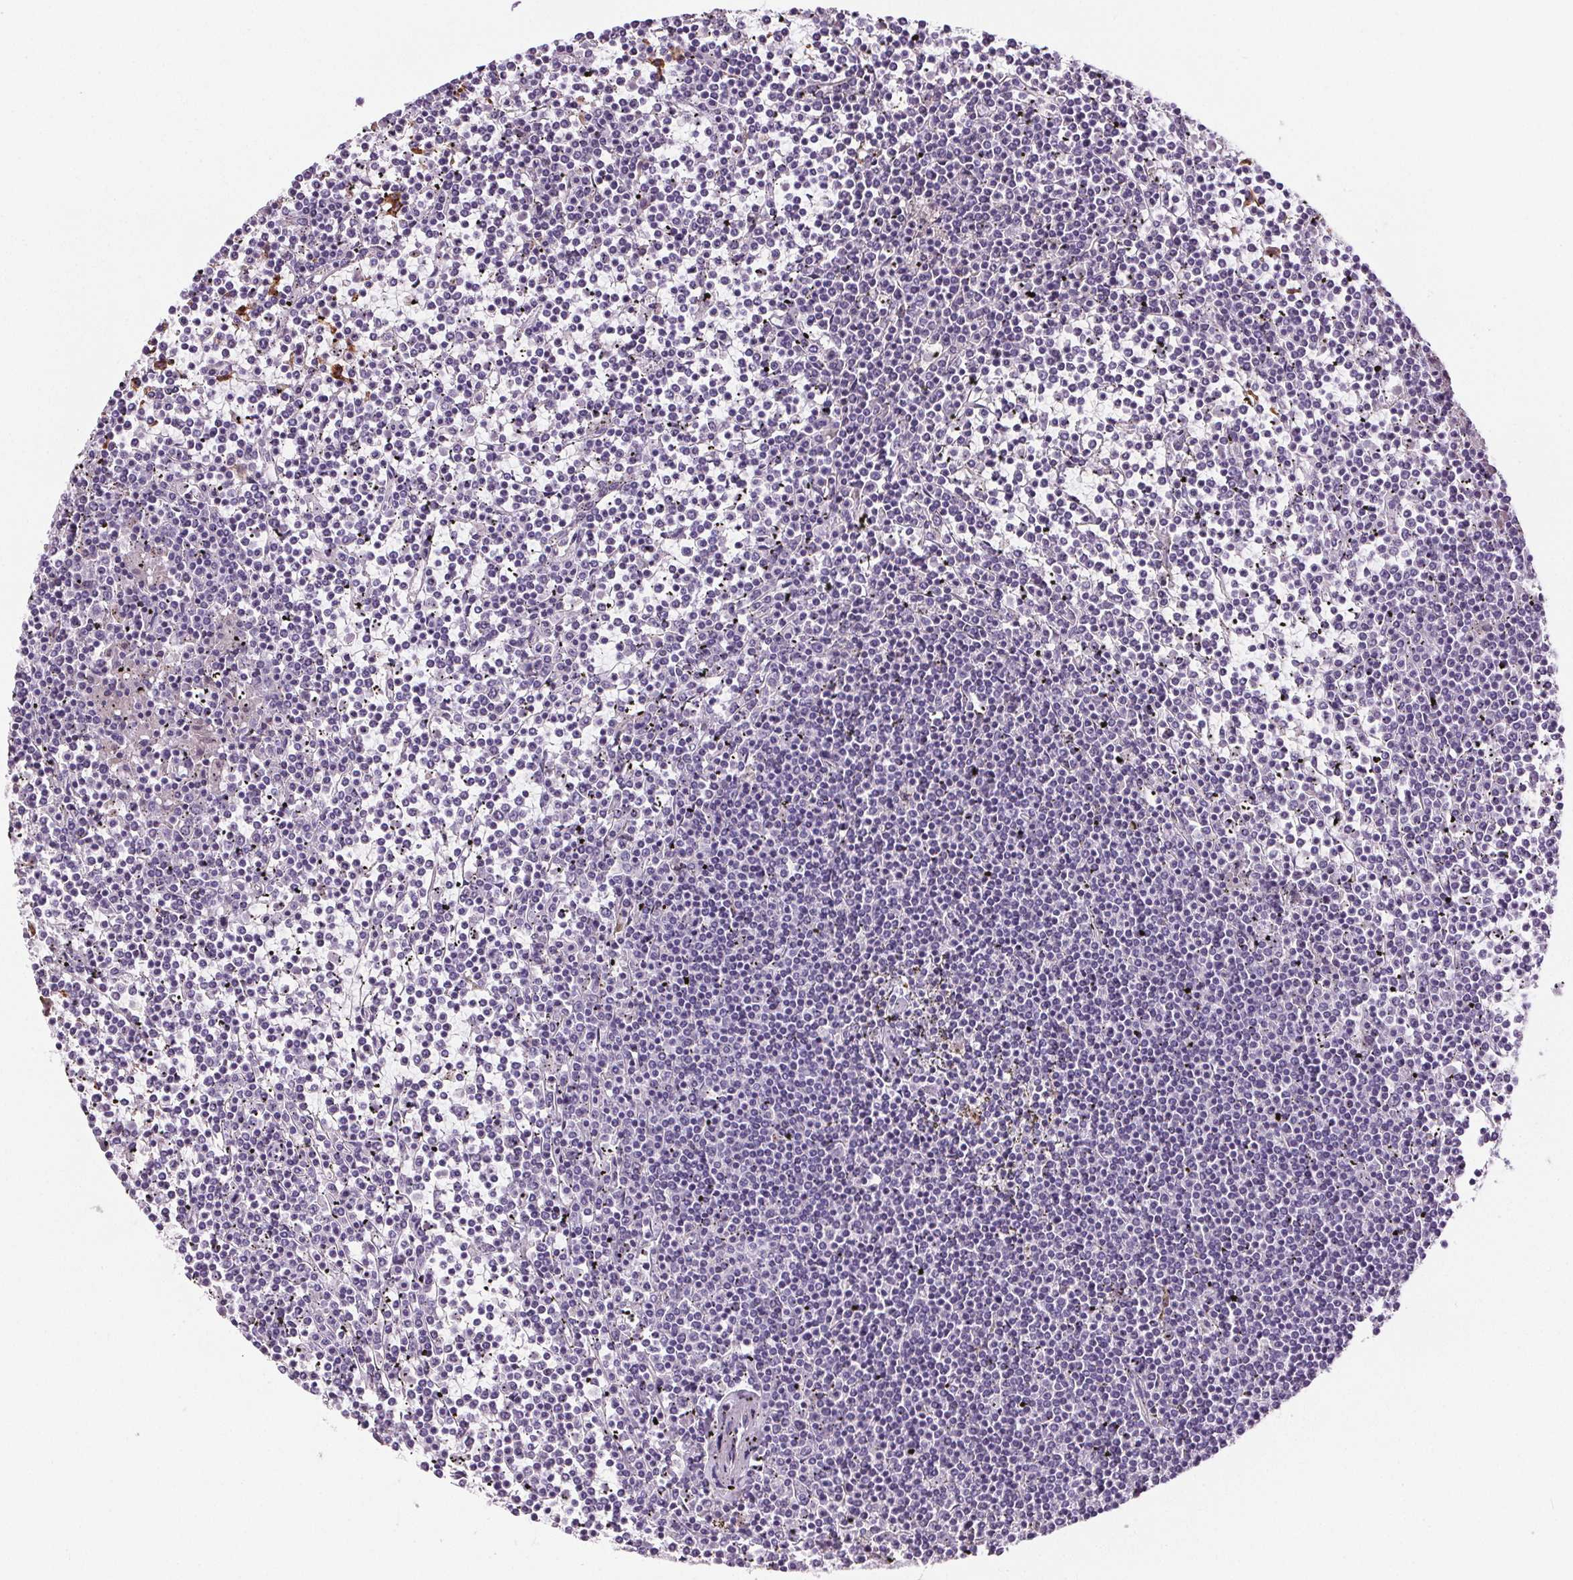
{"staining": {"intensity": "negative", "quantity": "none", "location": "none"}, "tissue": "lymphoma", "cell_type": "Tumor cells", "image_type": "cancer", "snomed": [{"axis": "morphology", "description": "Malignant lymphoma, non-Hodgkin's type, Low grade"}, {"axis": "topography", "description": "Spleen"}], "caption": "The micrograph displays no staining of tumor cells in lymphoma. Nuclei are stained in blue.", "gene": "CD5L", "patient": {"sex": "female", "age": 19}}